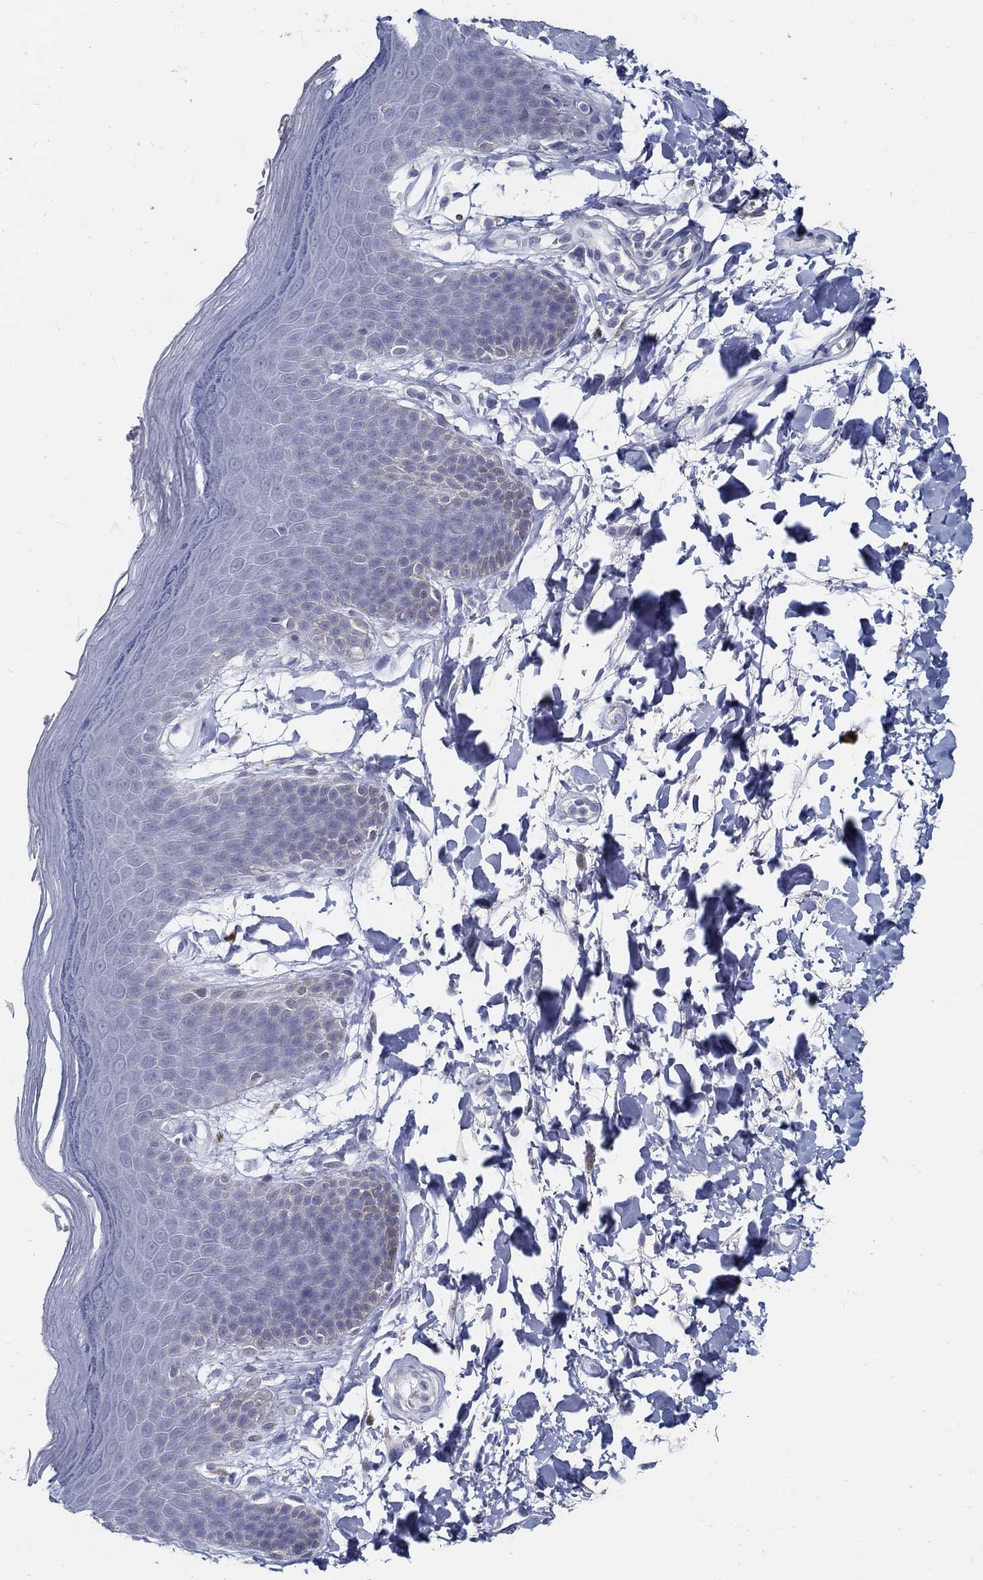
{"staining": {"intensity": "negative", "quantity": "none", "location": "none"}, "tissue": "skin", "cell_type": "Epidermal cells", "image_type": "normal", "snomed": [{"axis": "morphology", "description": "Normal tissue, NOS"}, {"axis": "topography", "description": "Anal"}], "caption": "Epidermal cells show no significant protein positivity in normal skin.", "gene": "USP29", "patient": {"sex": "male", "age": 53}}